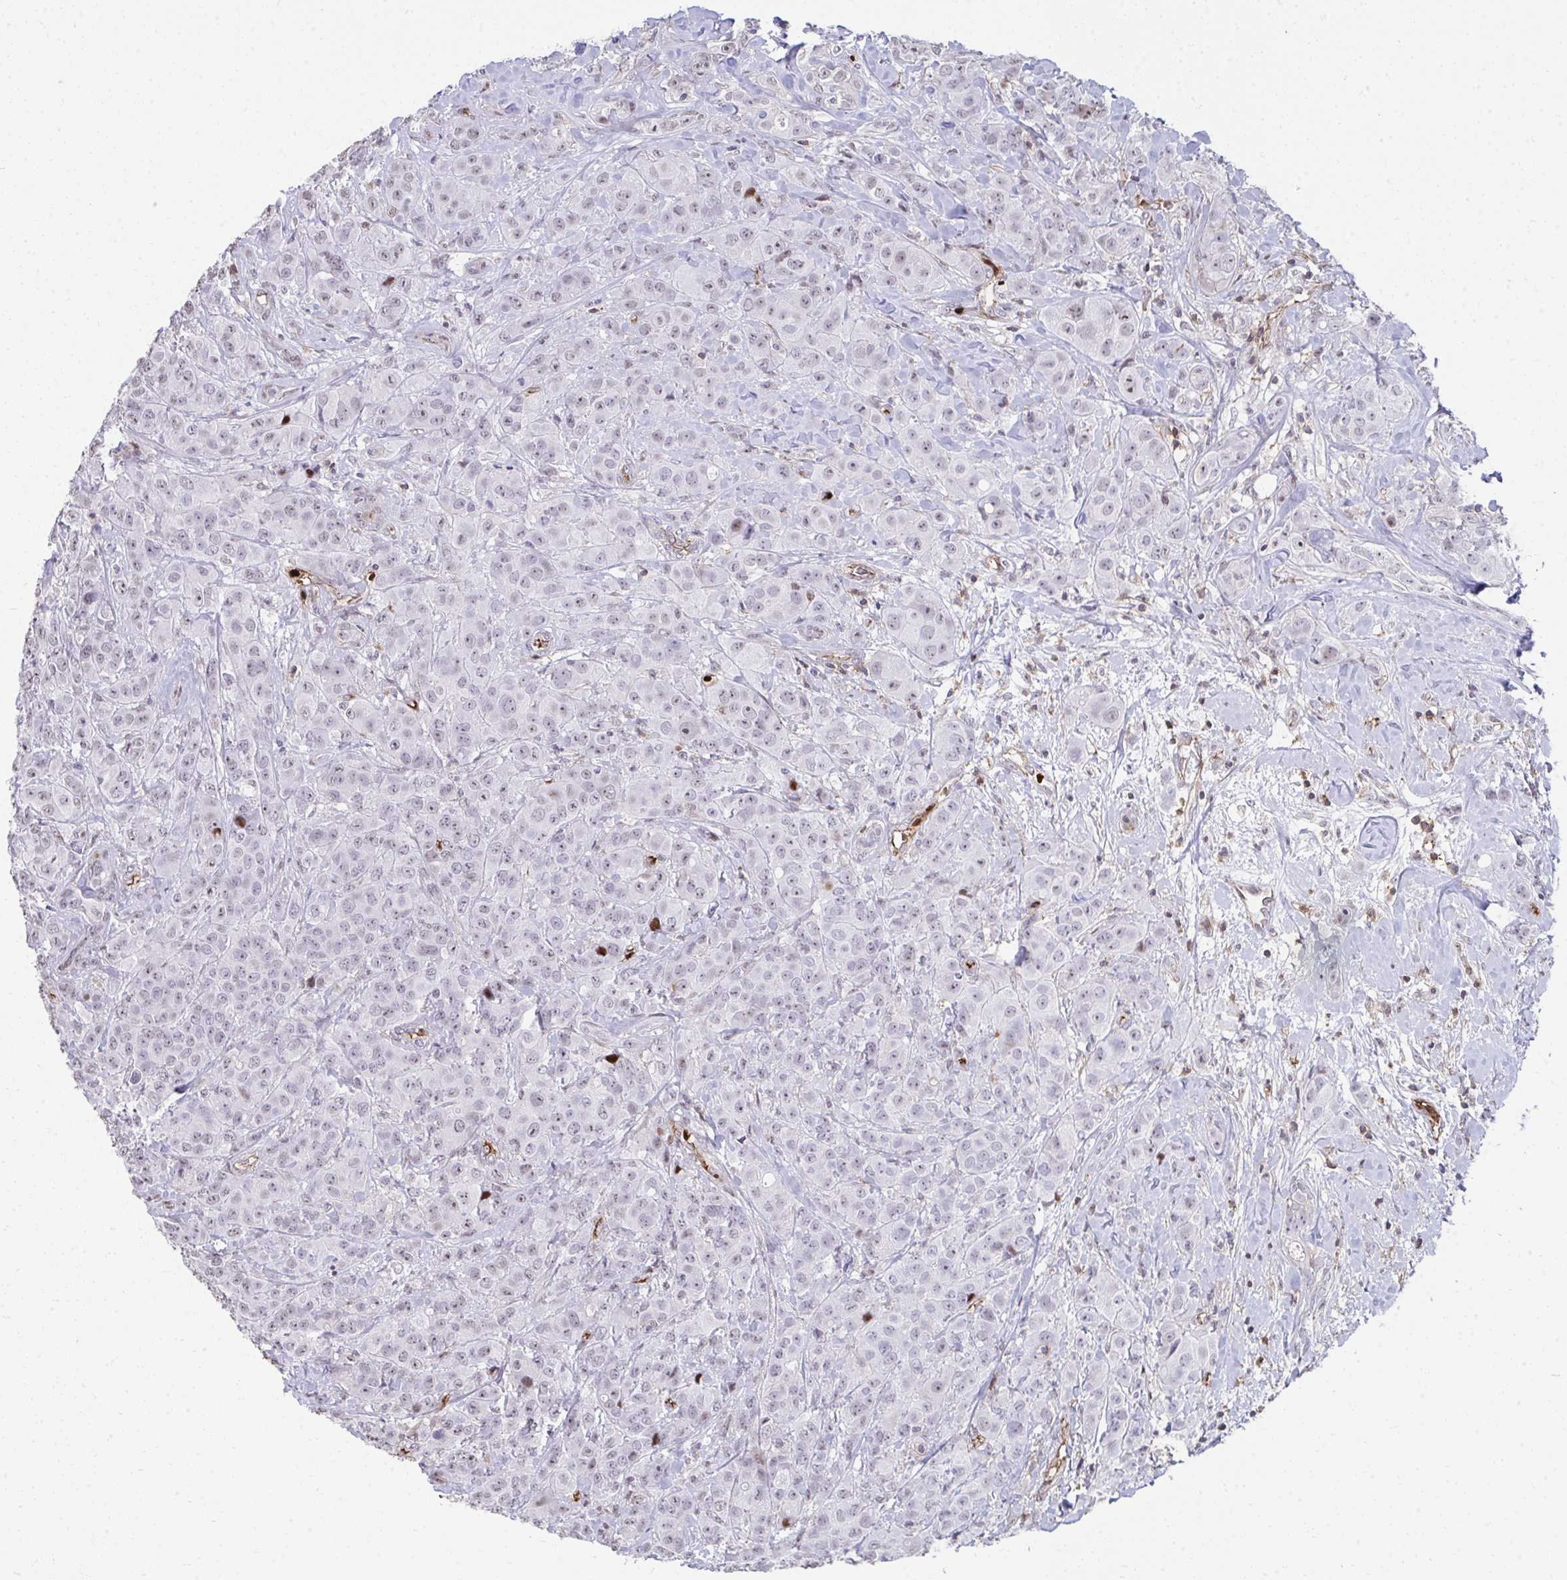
{"staining": {"intensity": "weak", "quantity": "25%-75%", "location": "nuclear"}, "tissue": "breast cancer", "cell_type": "Tumor cells", "image_type": "cancer", "snomed": [{"axis": "morphology", "description": "Normal tissue, NOS"}, {"axis": "morphology", "description": "Duct carcinoma"}, {"axis": "topography", "description": "Breast"}], "caption": "Human breast cancer (intraductal carcinoma) stained with a protein marker shows weak staining in tumor cells.", "gene": "FOXN3", "patient": {"sex": "female", "age": 43}}